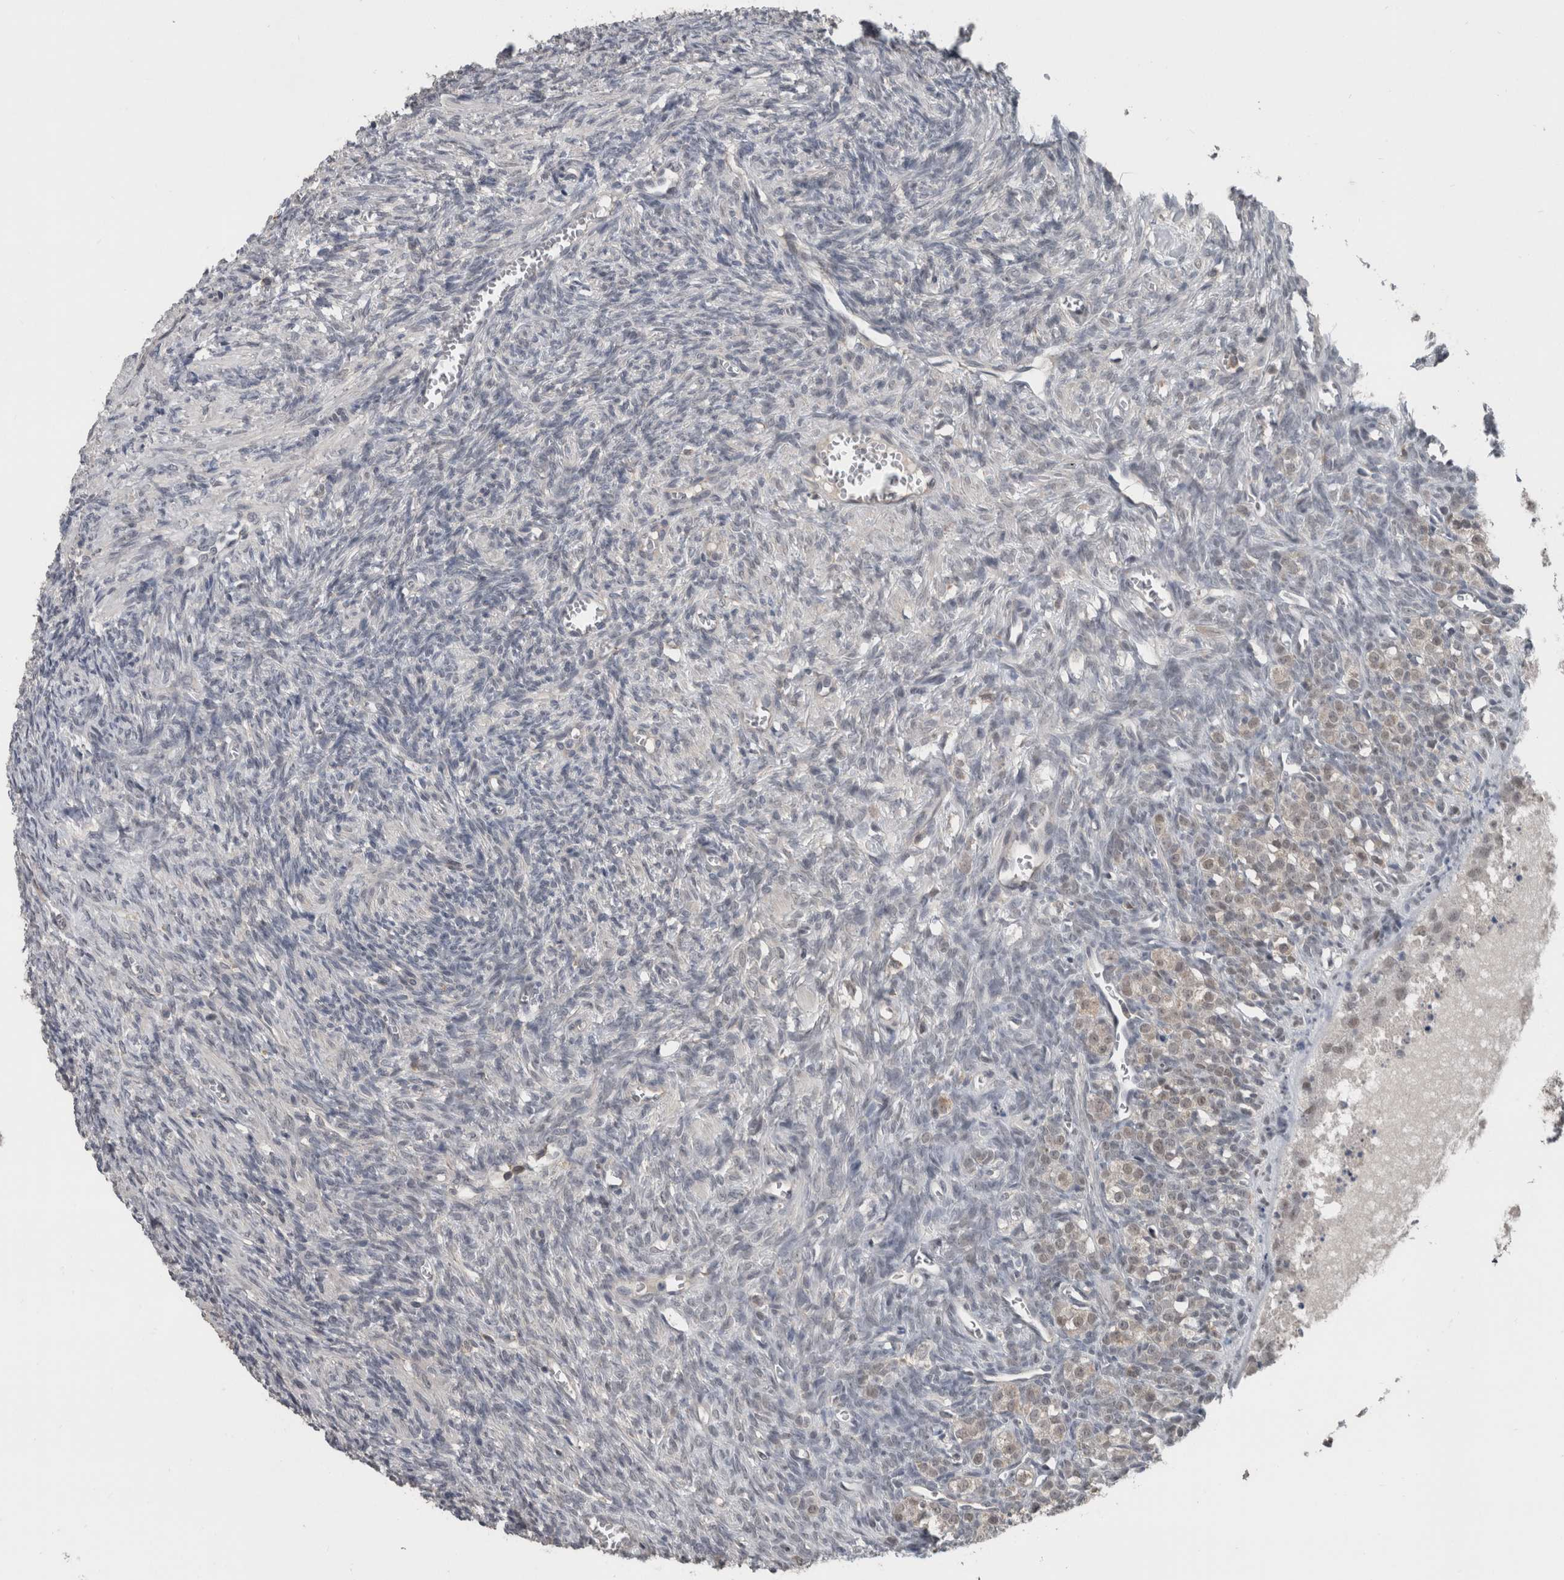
{"staining": {"intensity": "weak", "quantity": "<25%", "location": "nuclear"}, "tissue": "ovary", "cell_type": "Follicle cells", "image_type": "normal", "snomed": [{"axis": "morphology", "description": "Normal tissue, NOS"}, {"axis": "topography", "description": "Ovary"}], "caption": "Follicle cells show no significant positivity in normal ovary.", "gene": "ZBTB21", "patient": {"sex": "female", "age": 27}}